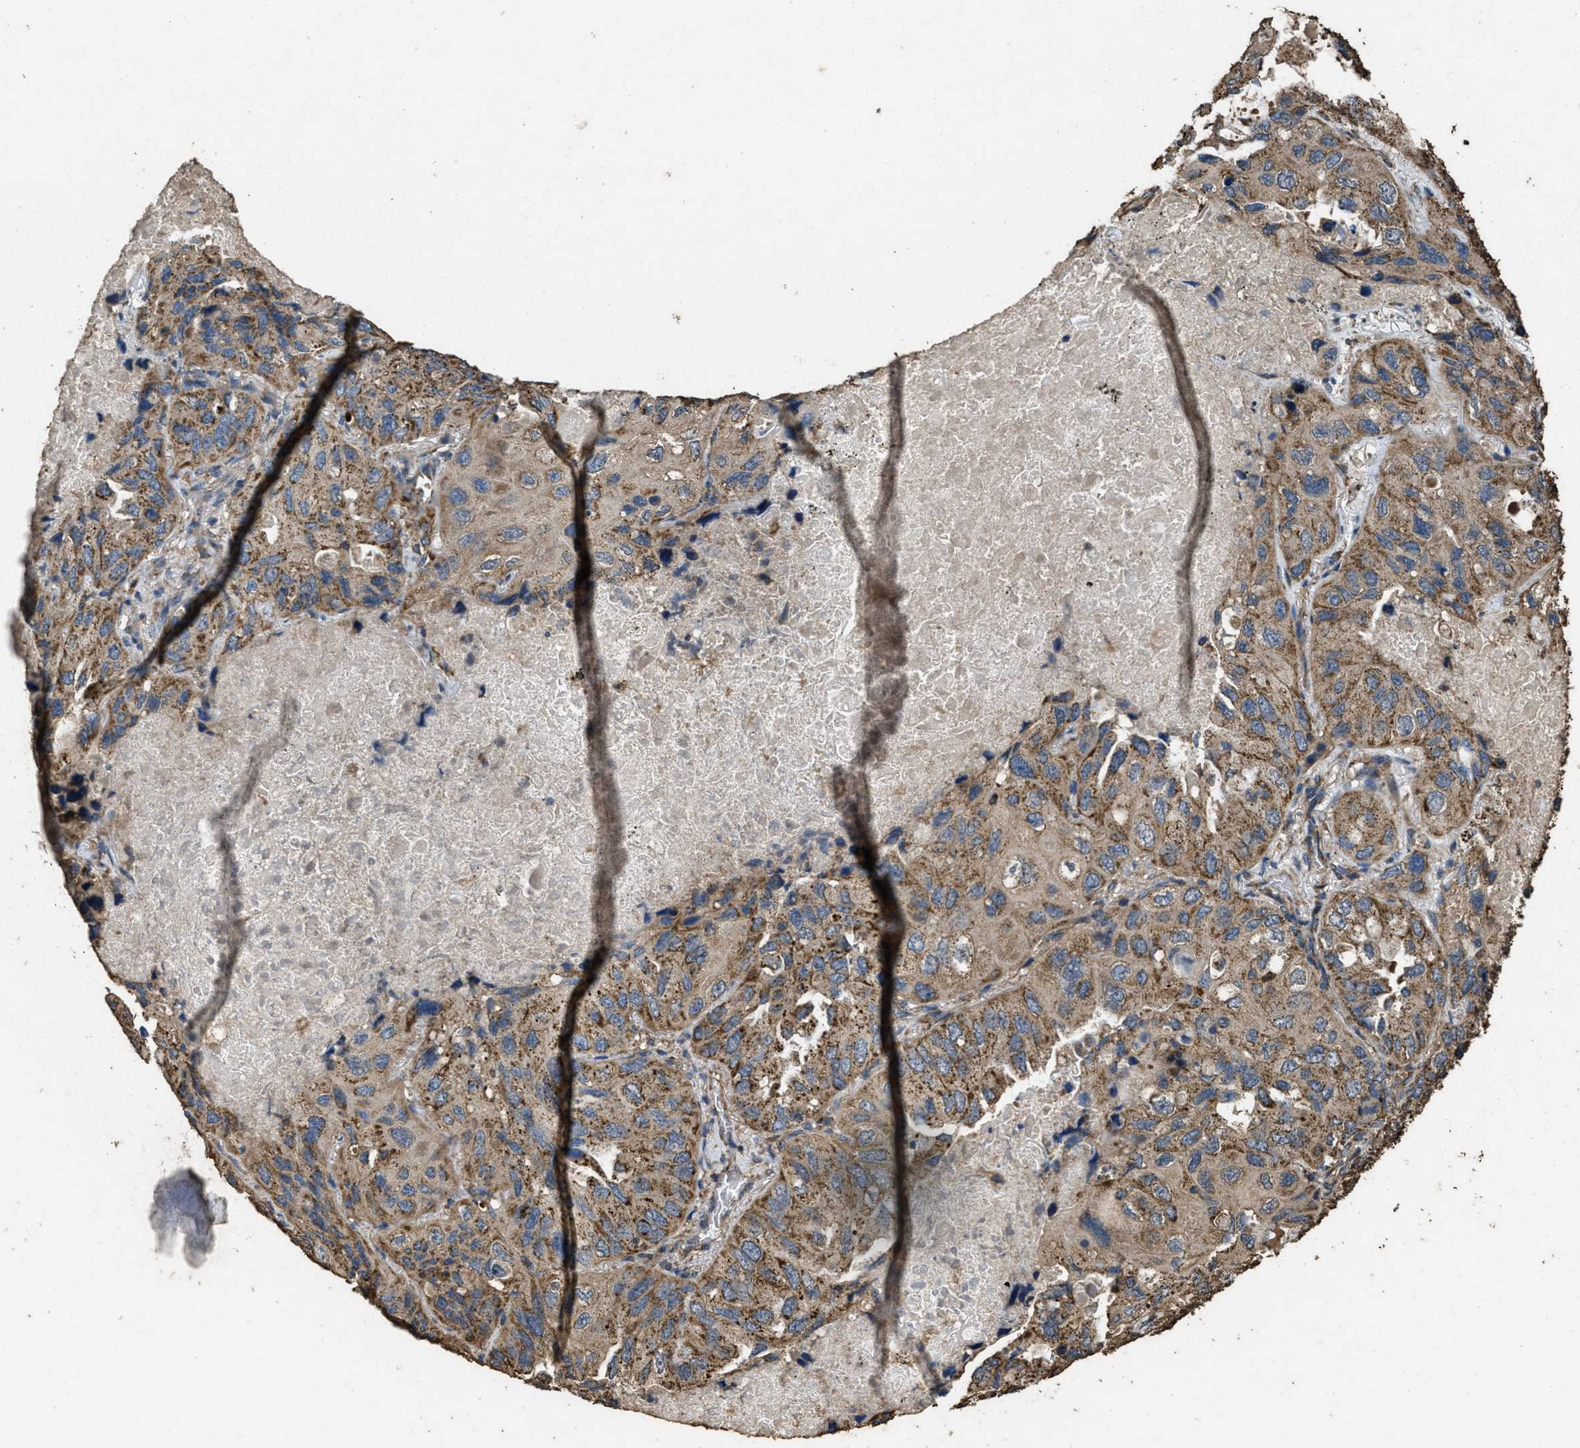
{"staining": {"intensity": "moderate", "quantity": ">75%", "location": "cytoplasmic/membranous"}, "tissue": "lung cancer", "cell_type": "Tumor cells", "image_type": "cancer", "snomed": [{"axis": "morphology", "description": "Squamous cell carcinoma, NOS"}, {"axis": "topography", "description": "Lung"}], "caption": "Approximately >75% of tumor cells in human lung squamous cell carcinoma demonstrate moderate cytoplasmic/membranous protein staining as visualized by brown immunohistochemical staining.", "gene": "CYRIA", "patient": {"sex": "female", "age": 73}}